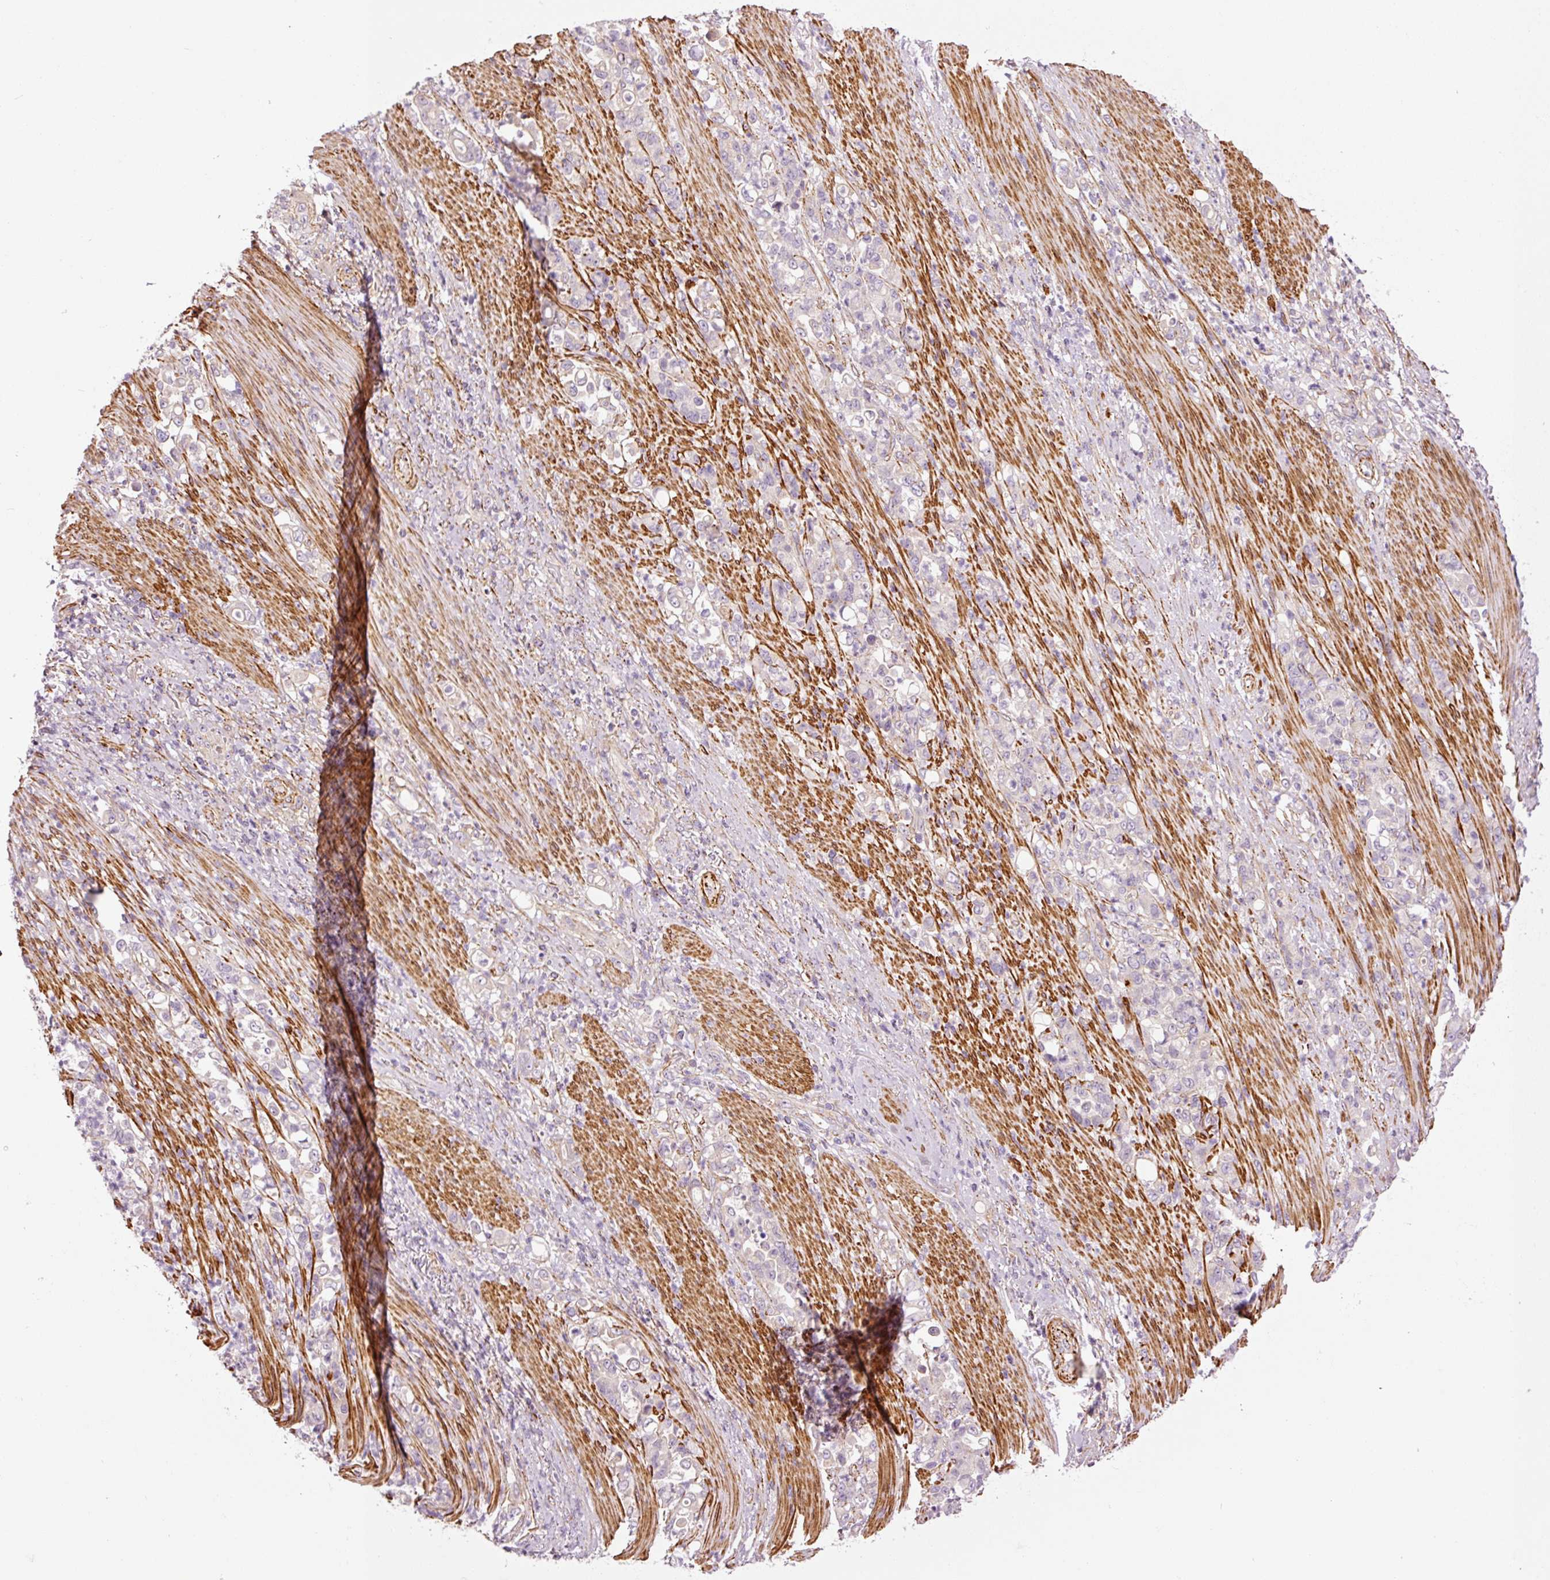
{"staining": {"intensity": "negative", "quantity": "none", "location": "none"}, "tissue": "stomach cancer", "cell_type": "Tumor cells", "image_type": "cancer", "snomed": [{"axis": "morphology", "description": "Normal tissue, NOS"}, {"axis": "morphology", "description": "Adenocarcinoma, NOS"}, {"axis": "topography", "description": "Stomach"}], "caption": "Image shows no significant protein positivity in tumor cells of stomach adenocarcinoma.", "gene": "ANKRD20A1", "patient": {"sex": "female", "age": 79}}